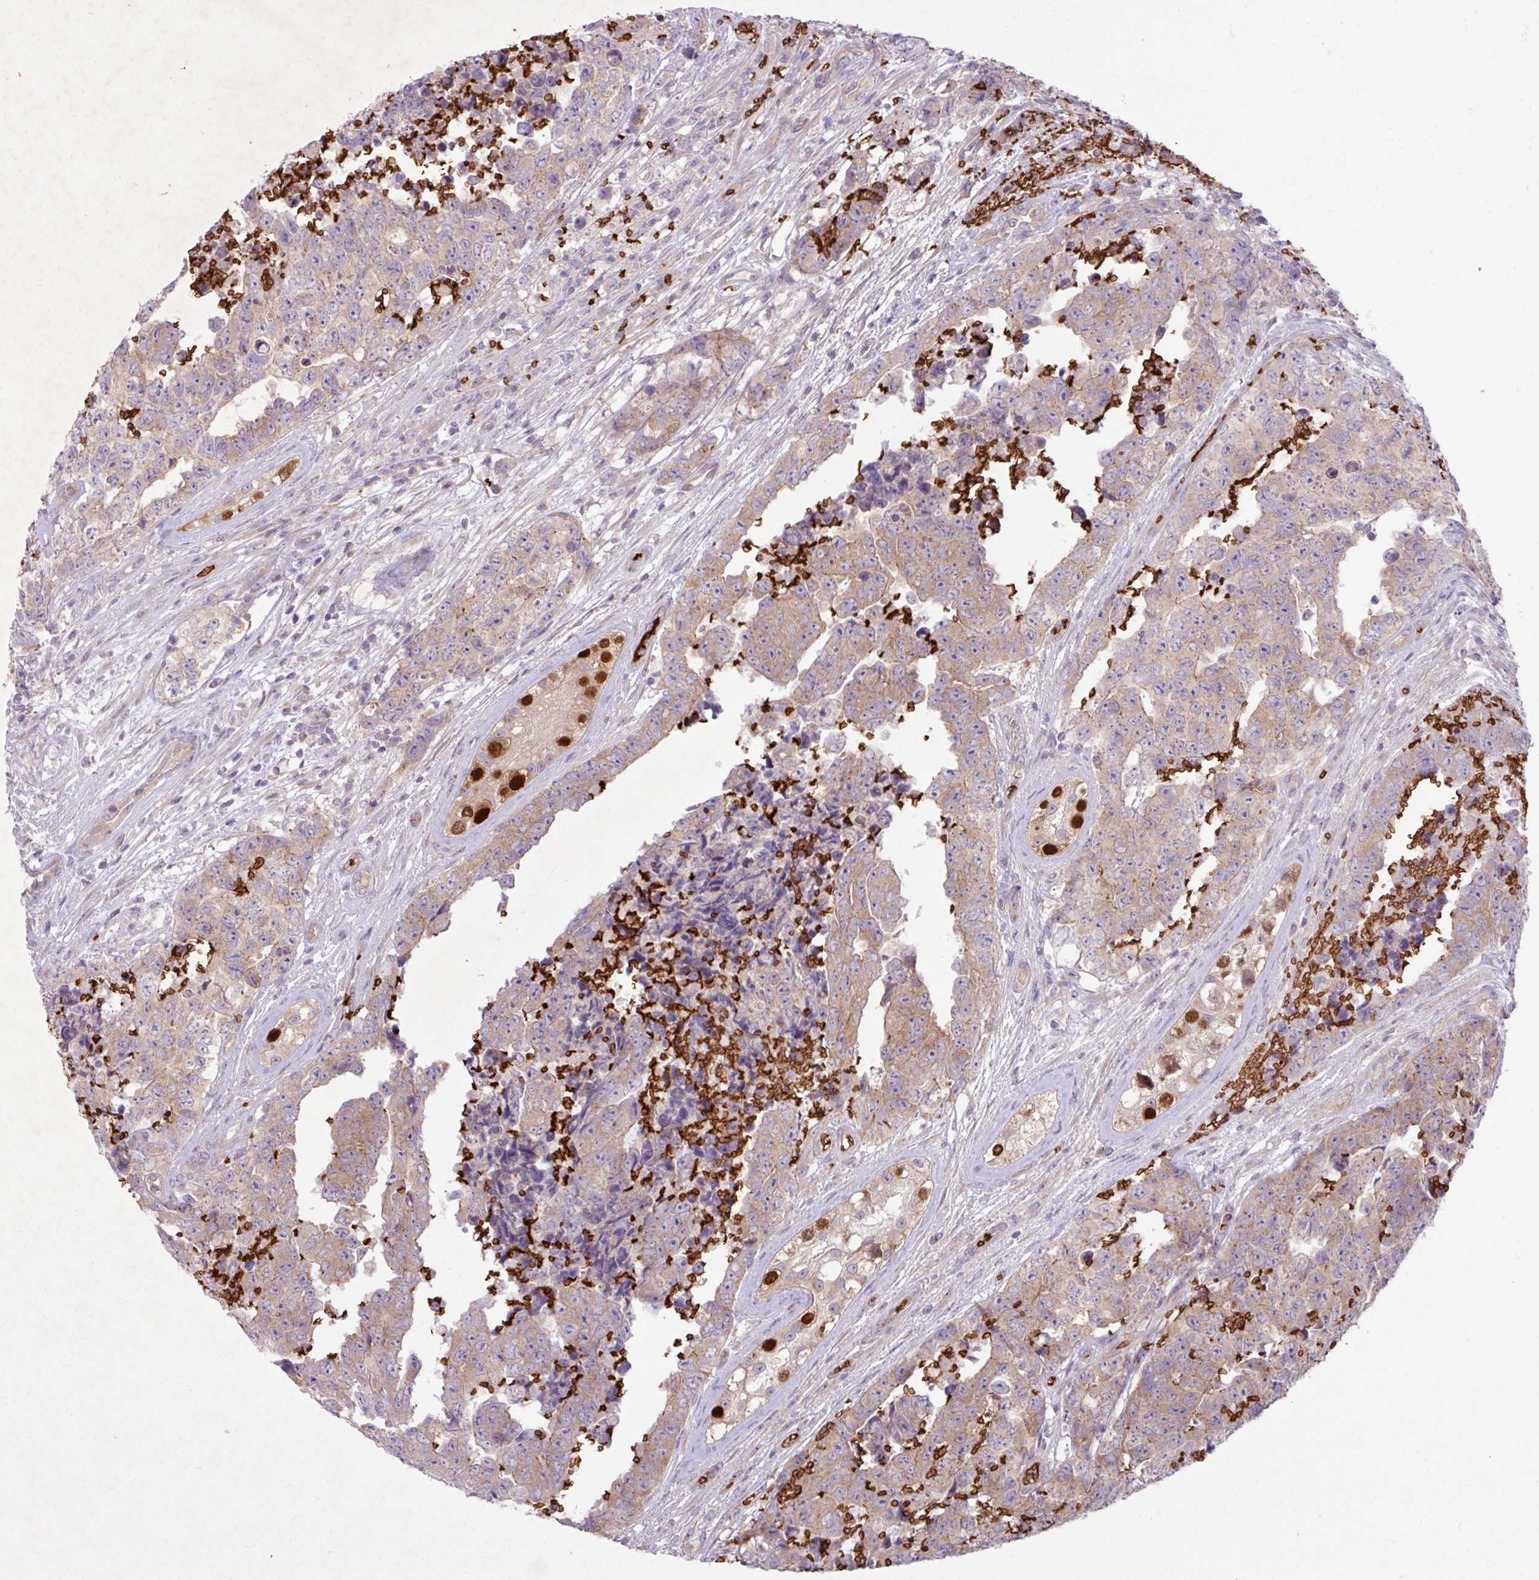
{"staining": {"intensity": "weak", "quantity": "25%-75%", "location": "cytoplasmic/membranous"}, "tissue": "testis cancer", "cell_type": "Tumor cells", "image_type": "cancer", "snomed": [{"axis": "morphology", "description": "Normal tissue, NOS"}, {"axis": "morphology", "description": "Carcinoma, Embryonal, NOS"}, {"axis": "topography", "description": "Testis"}, {"axis": "topography", "description": "Epididymis"}], "caption": "An image of embryonal carcinoma (testis) stained for a protein exhibits weak cytoplasmic/membranous brown staining in tumor cells. The staining is performed using DAB brown chromogen to label protein expression. The nuclei are counter-stained blue using hematoxylin.", "gene": "RAD21L1", "patient": {"sex": "male", "age": 25}}